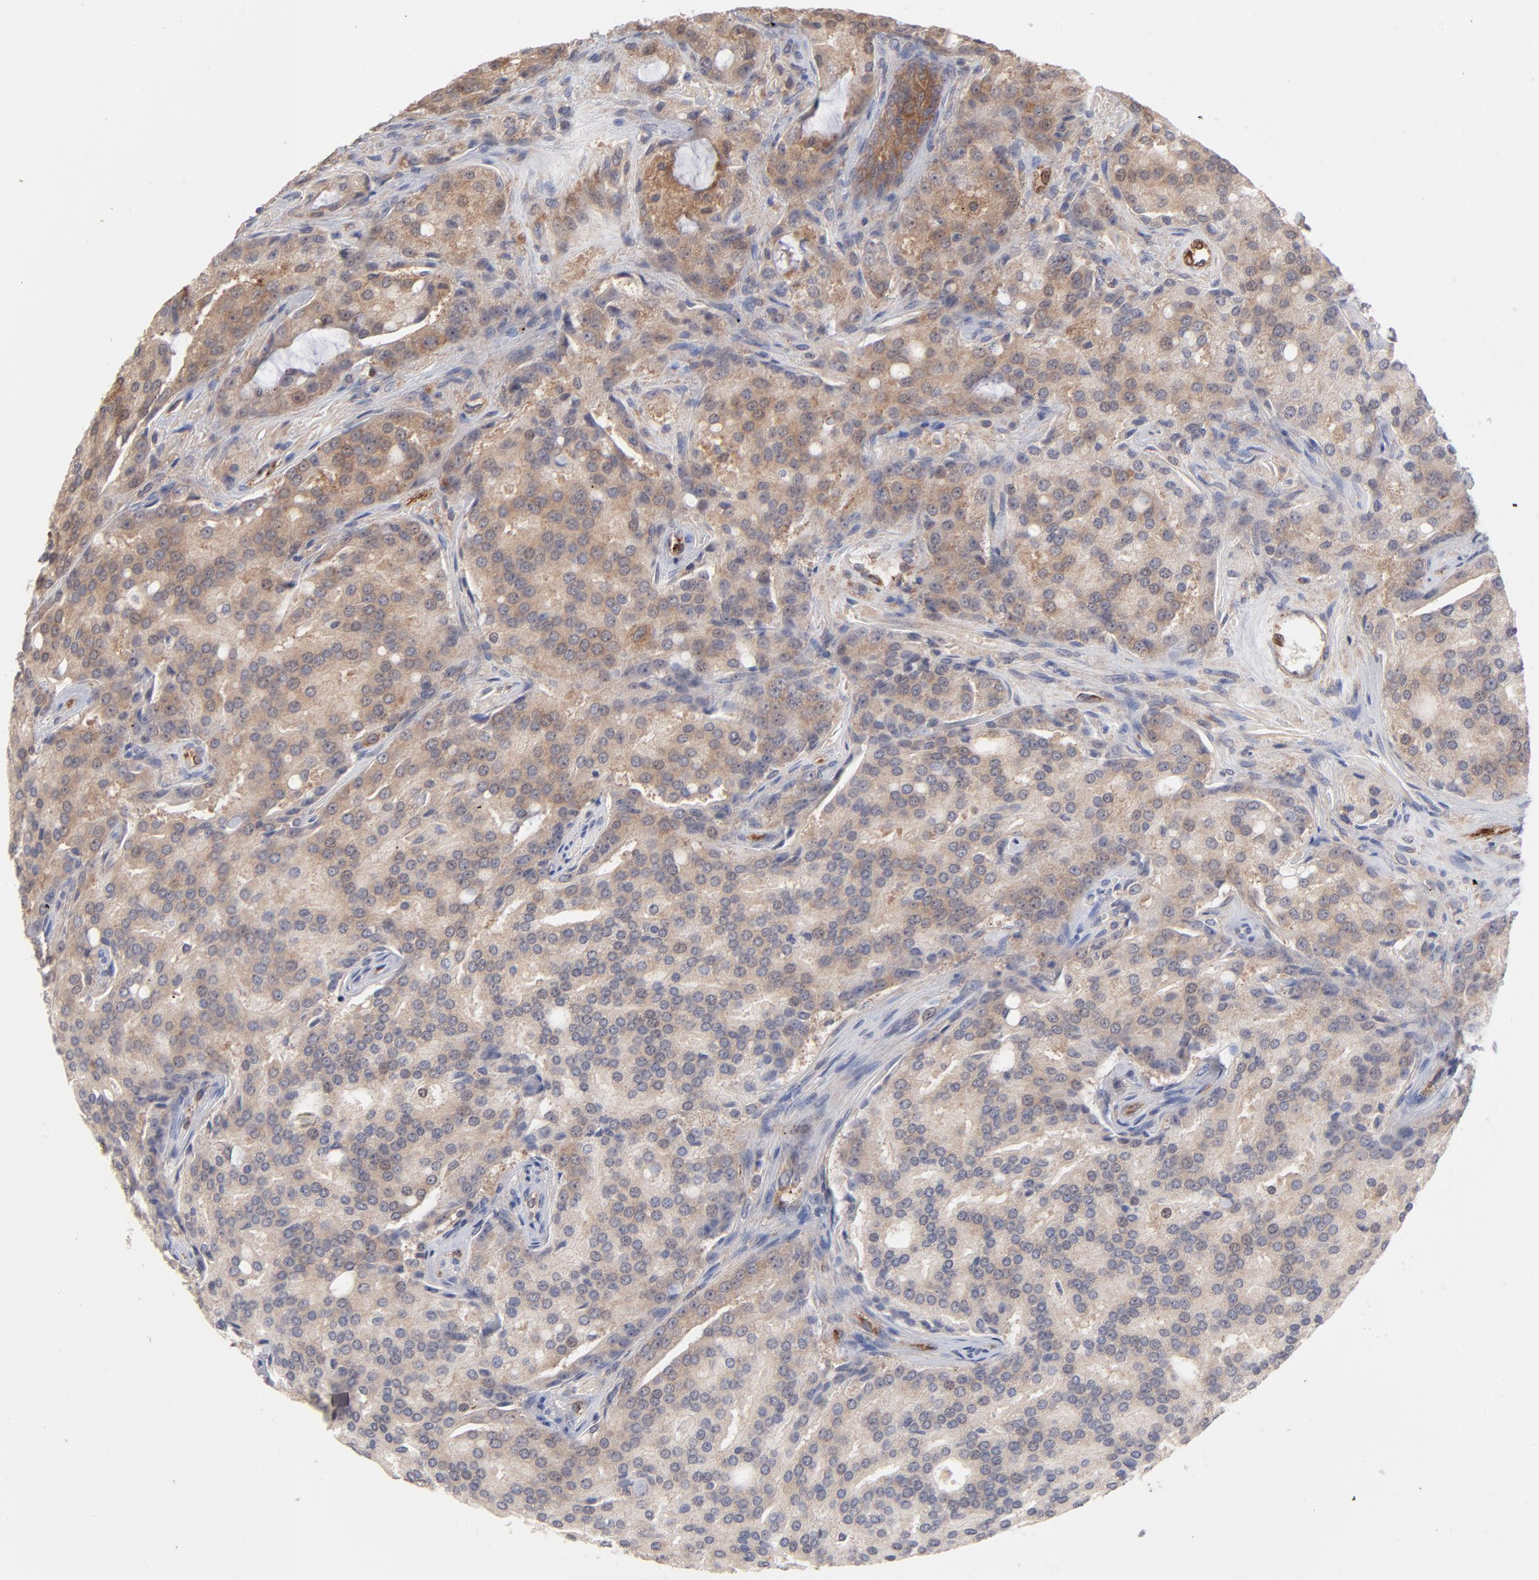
{"staining": {"intensity": "strong", "quantity": ">75%", "location": "cytoplasmic/membranous"}, "tissue": "prostate cancer", "cell_type": "Tumor cells", "image_type": "cancer", "snomed": [{"axis": "morphology", "description": "Adenocarcinoma, High grade"}, {"axis": "topography", "description": "Prostate"}], "caption": "Strong cytoplasmic/membranous protein positivity is present in approximately >75% of tumor cells in prostate cancer.", "gene": "IVNS1ABP", "patient": {"sex": "male", "age": 72}}